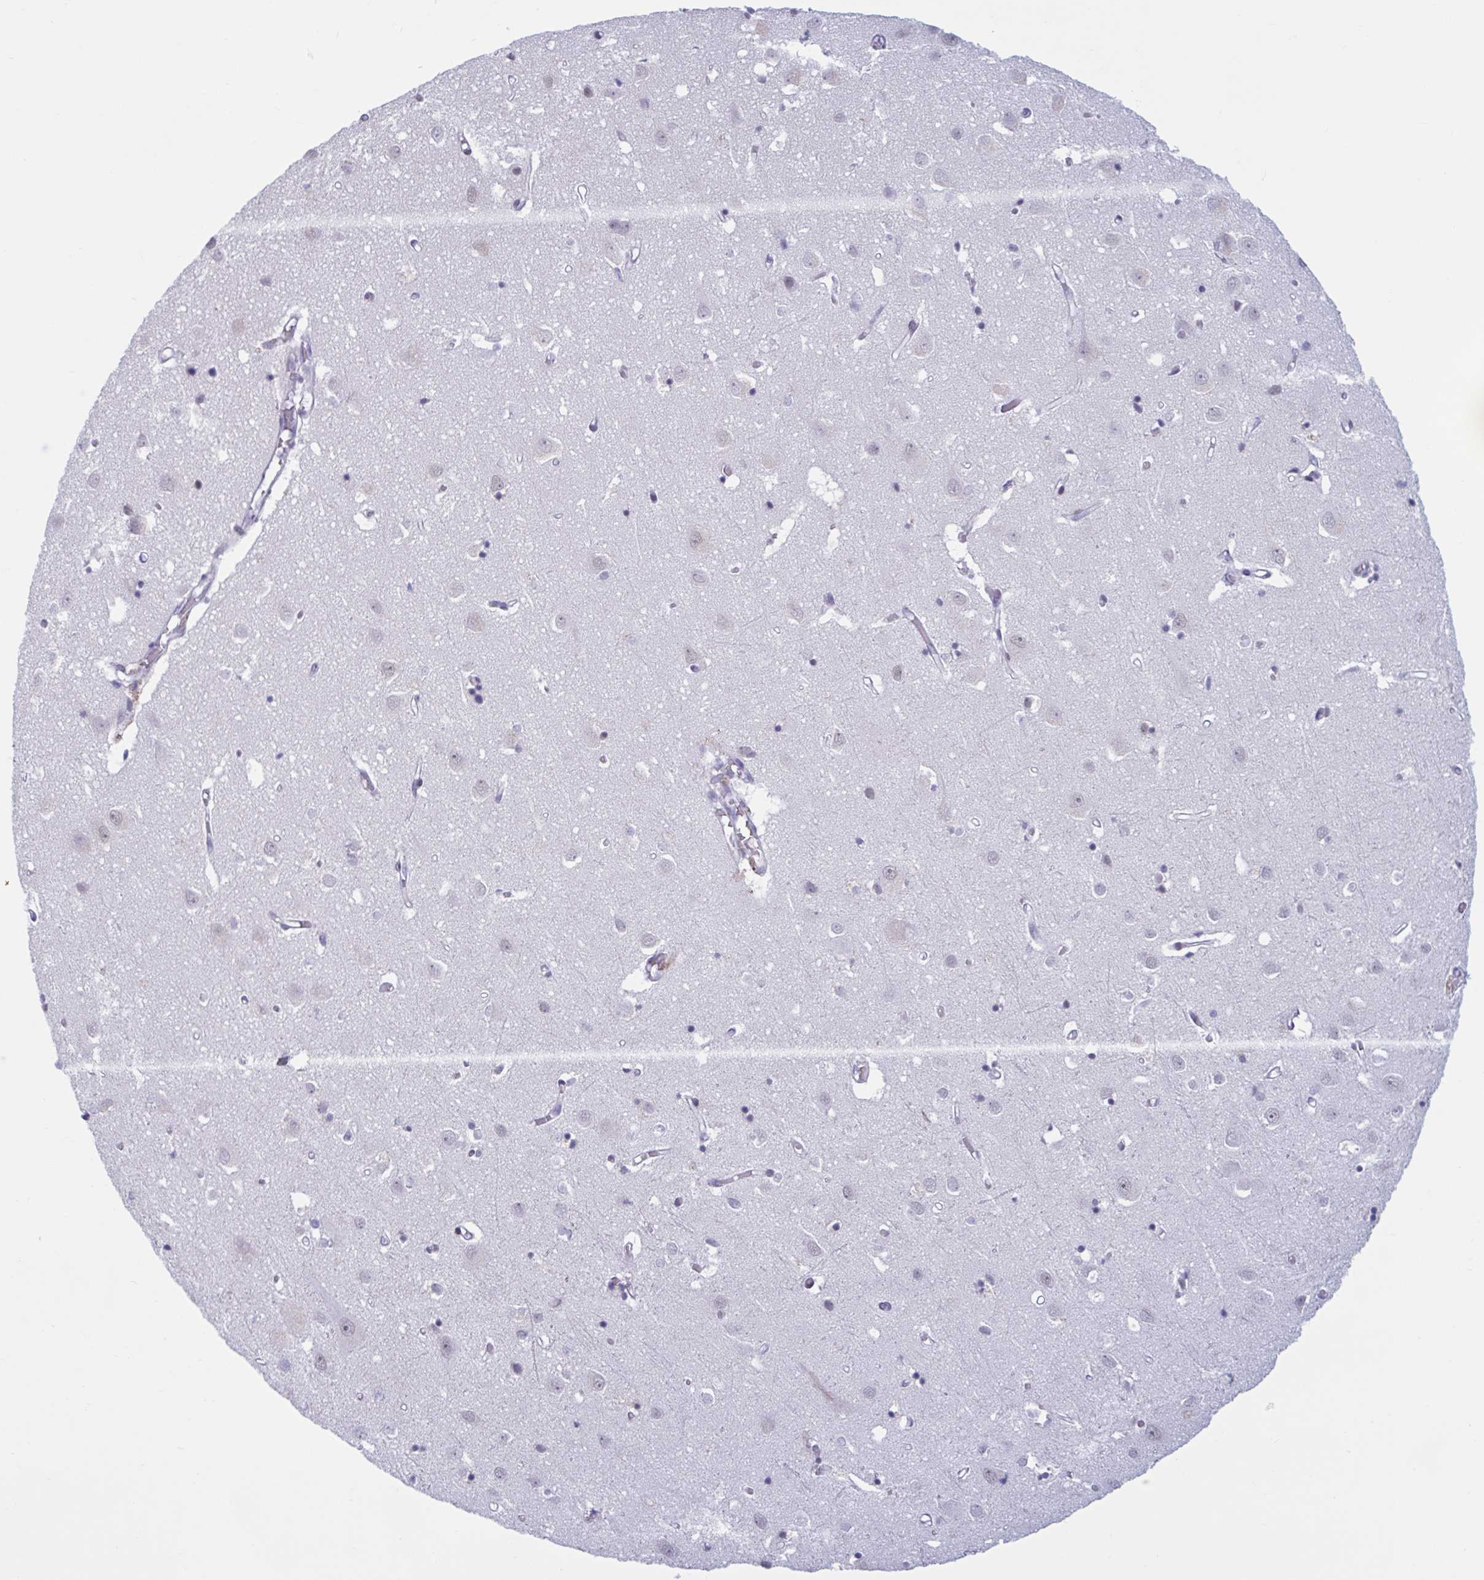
{"staining": {"intensity": "negative", "quantity": "none", "location": "none"}, "tissue": "cerebral cortex", "cell_type": "Endothelial cells", "image_type": "normal", "snomed": [{"axis": "morphology", "description": "Normal tissue, NOS"}, {"axis": "topography", "description": "Cerebral cortex"}], "caption": "The IHC micrograph has no significant staining in endothelial cells of cerebral cortex.", "gene": "MSMB", "patient": {"sex": "male", "age": 70}}